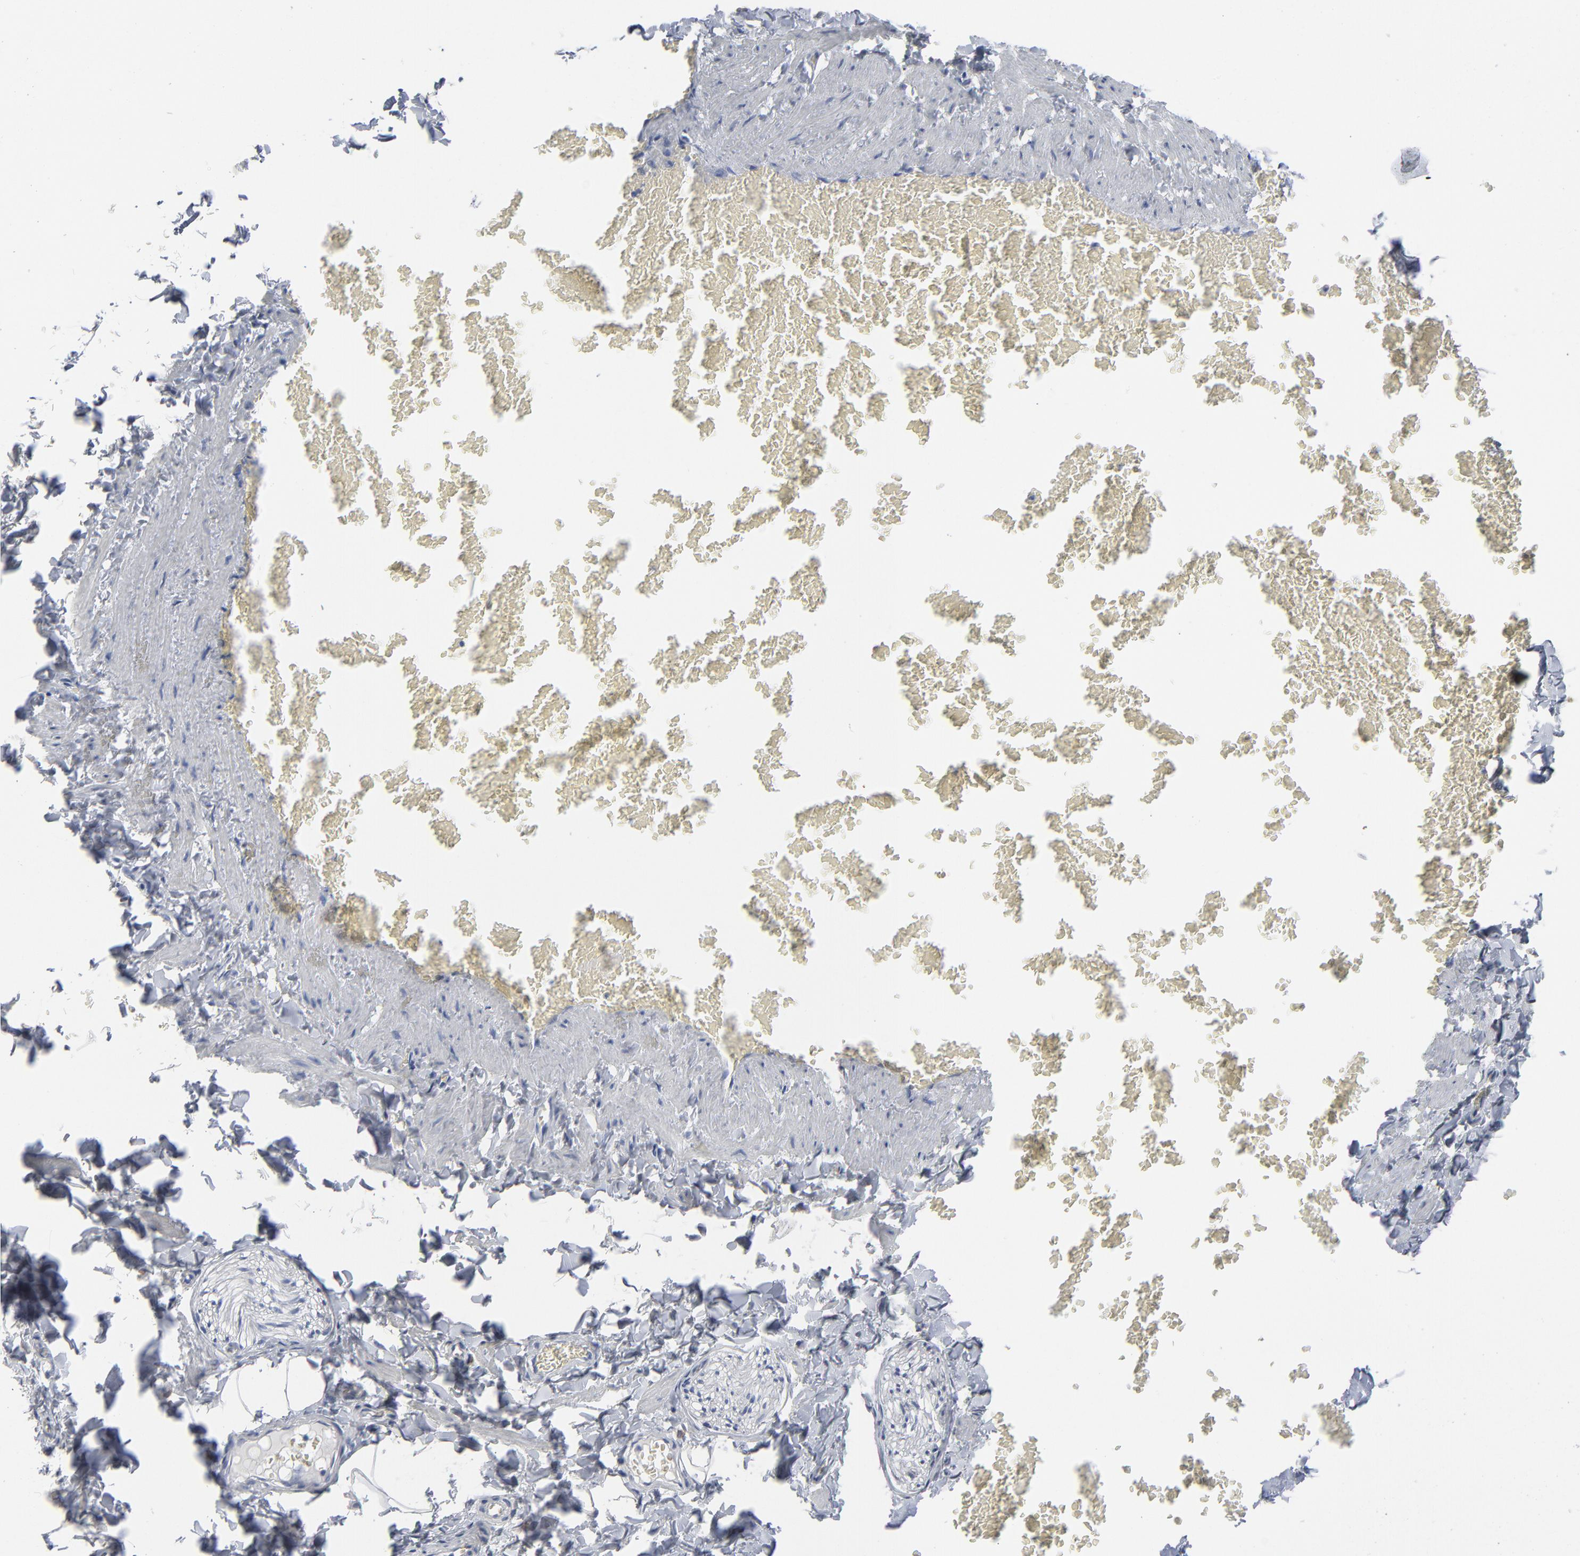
{"staining": {"intensity": "negative", "quantity": "none", "location": "none"}, "tissue": "adipose tissue", "cell_type": "Adipocytes", "image_type": "normal", "snomed": [{"axis": "morphology", "description": "Normal tissue, NOS"}, {"axis": "topography", "description": "Vascular tissue"}], "caption": "Human adipose tissue stained for a protein using IHC exhibits no expression in adipocytes.", "gene": "PAGE1", "patient": {"sex": "male", "age": 41}}